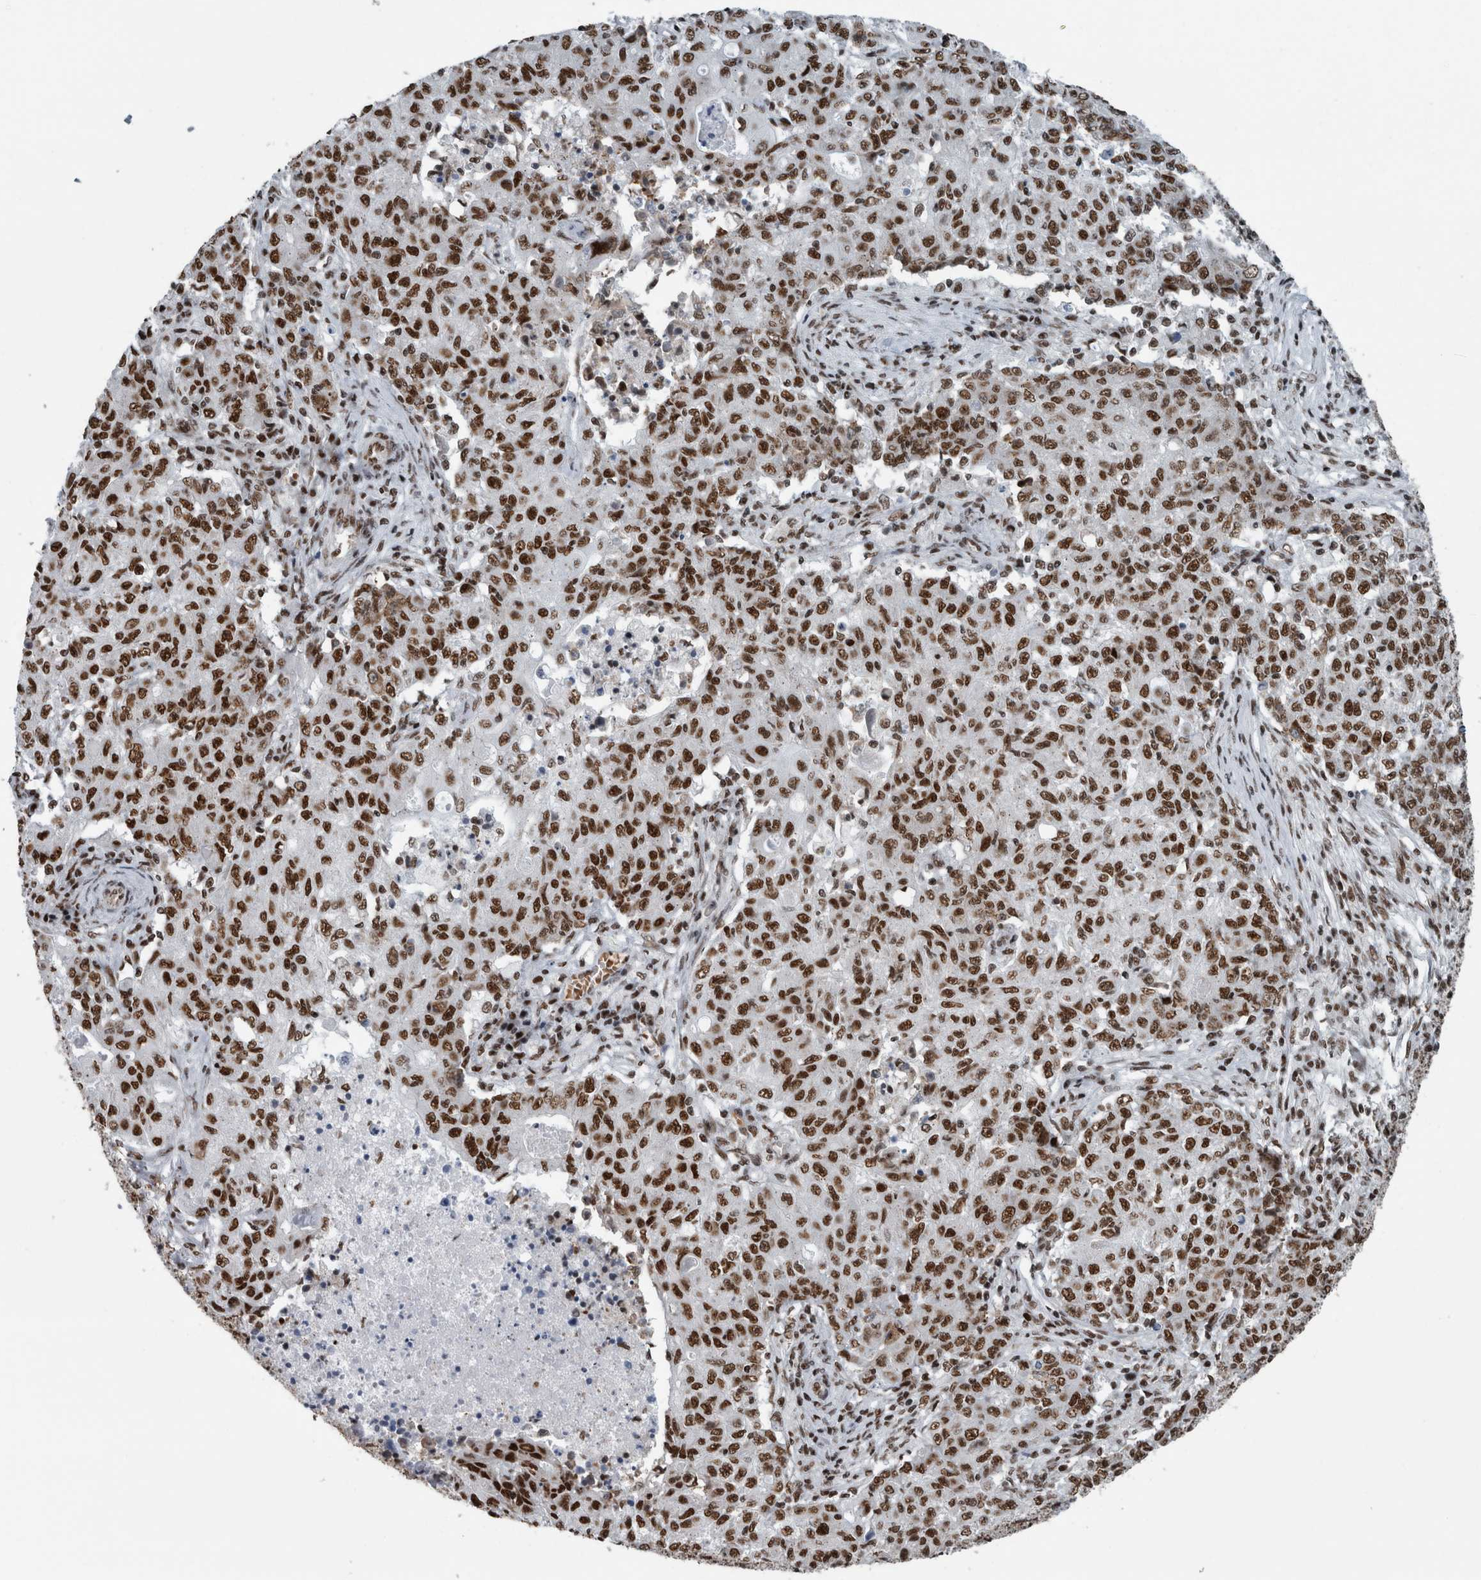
{"staining": {"intensity": "strong", "quantity": ">75%", "location": "nuclear"}, "tissue": "ovarian cancer", "cell_type": "Tumor cells", "image_type": "cancer", "snomed": [{"axis": "morphology", "description": "Carcinoma, endometroid"}, {"axis": "topography", "description": "Ovary"}], "caption": "This photomicrograph demonstrates immunohistochemistry (IHC) staining of human ovarian cancer (endometroid carcinoma), with high strong nuclear expression in approximately >75% of tumor cells.", "gene": "DNMT3A", "patient": {"sex": "female", "age": 42}}